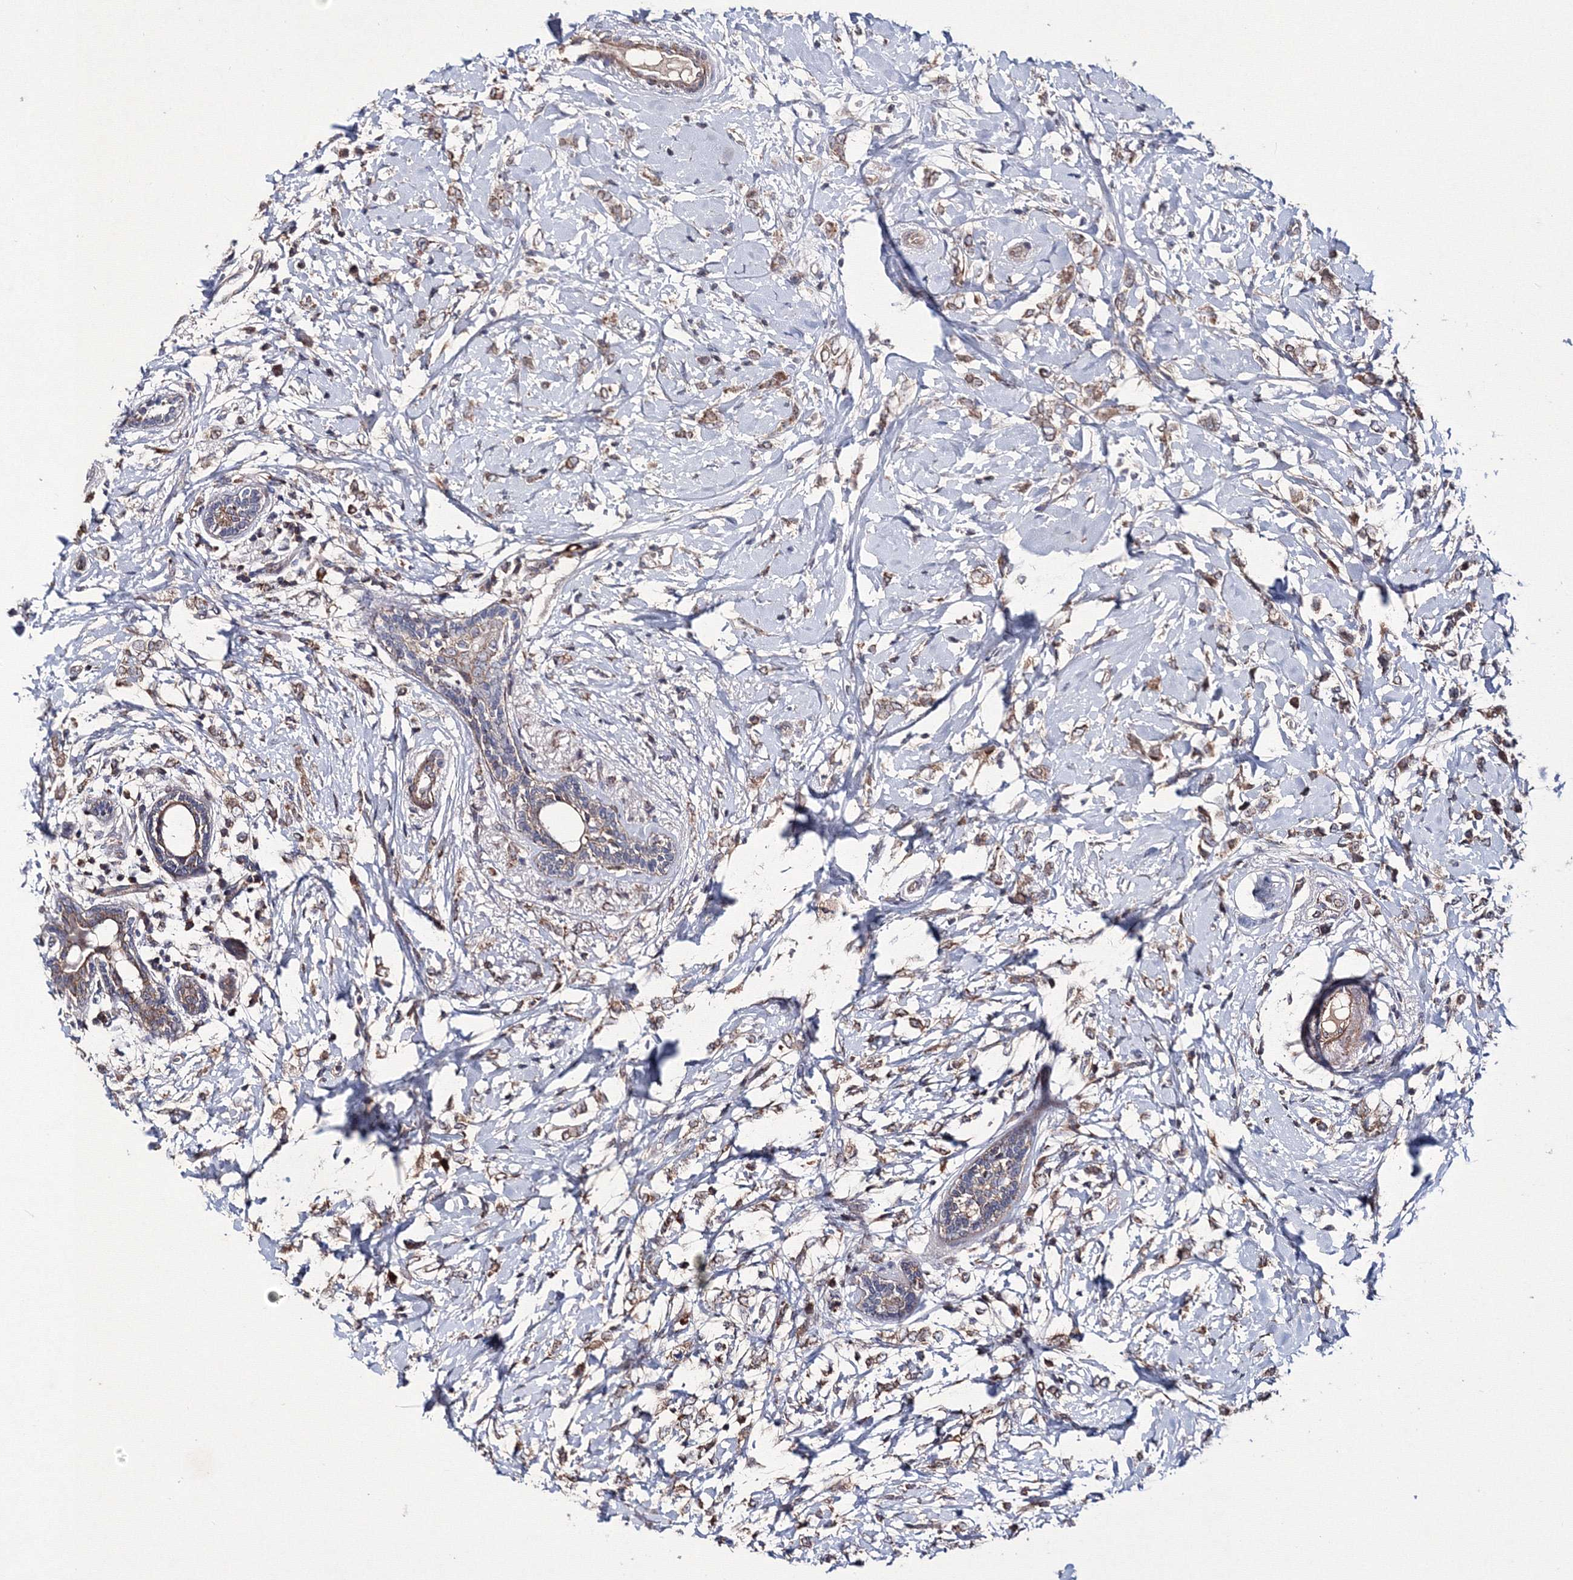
{"staining": {"intensity": "weak", "quantity": ">75%", "location": "cytoplasmic/membranous"}, "tissue": "breast cancer", "cell_type": "Tumor cells", "image_type": "cancer", "snomed": [{"axis": "morphology", "description": "Normal tissue, NOS"}, {"axis": "morphology", "description": "Lobular carcinoma"}, {"axis": "topography", "description": "Breast"}], "caption": "Weak cytoplasmic/membranous expression is seen in about >75% of tumor cells in breast lobular carcinoma.", "gene": "PPP2R2B", "patient": {"sex": "female", "age": 47}}